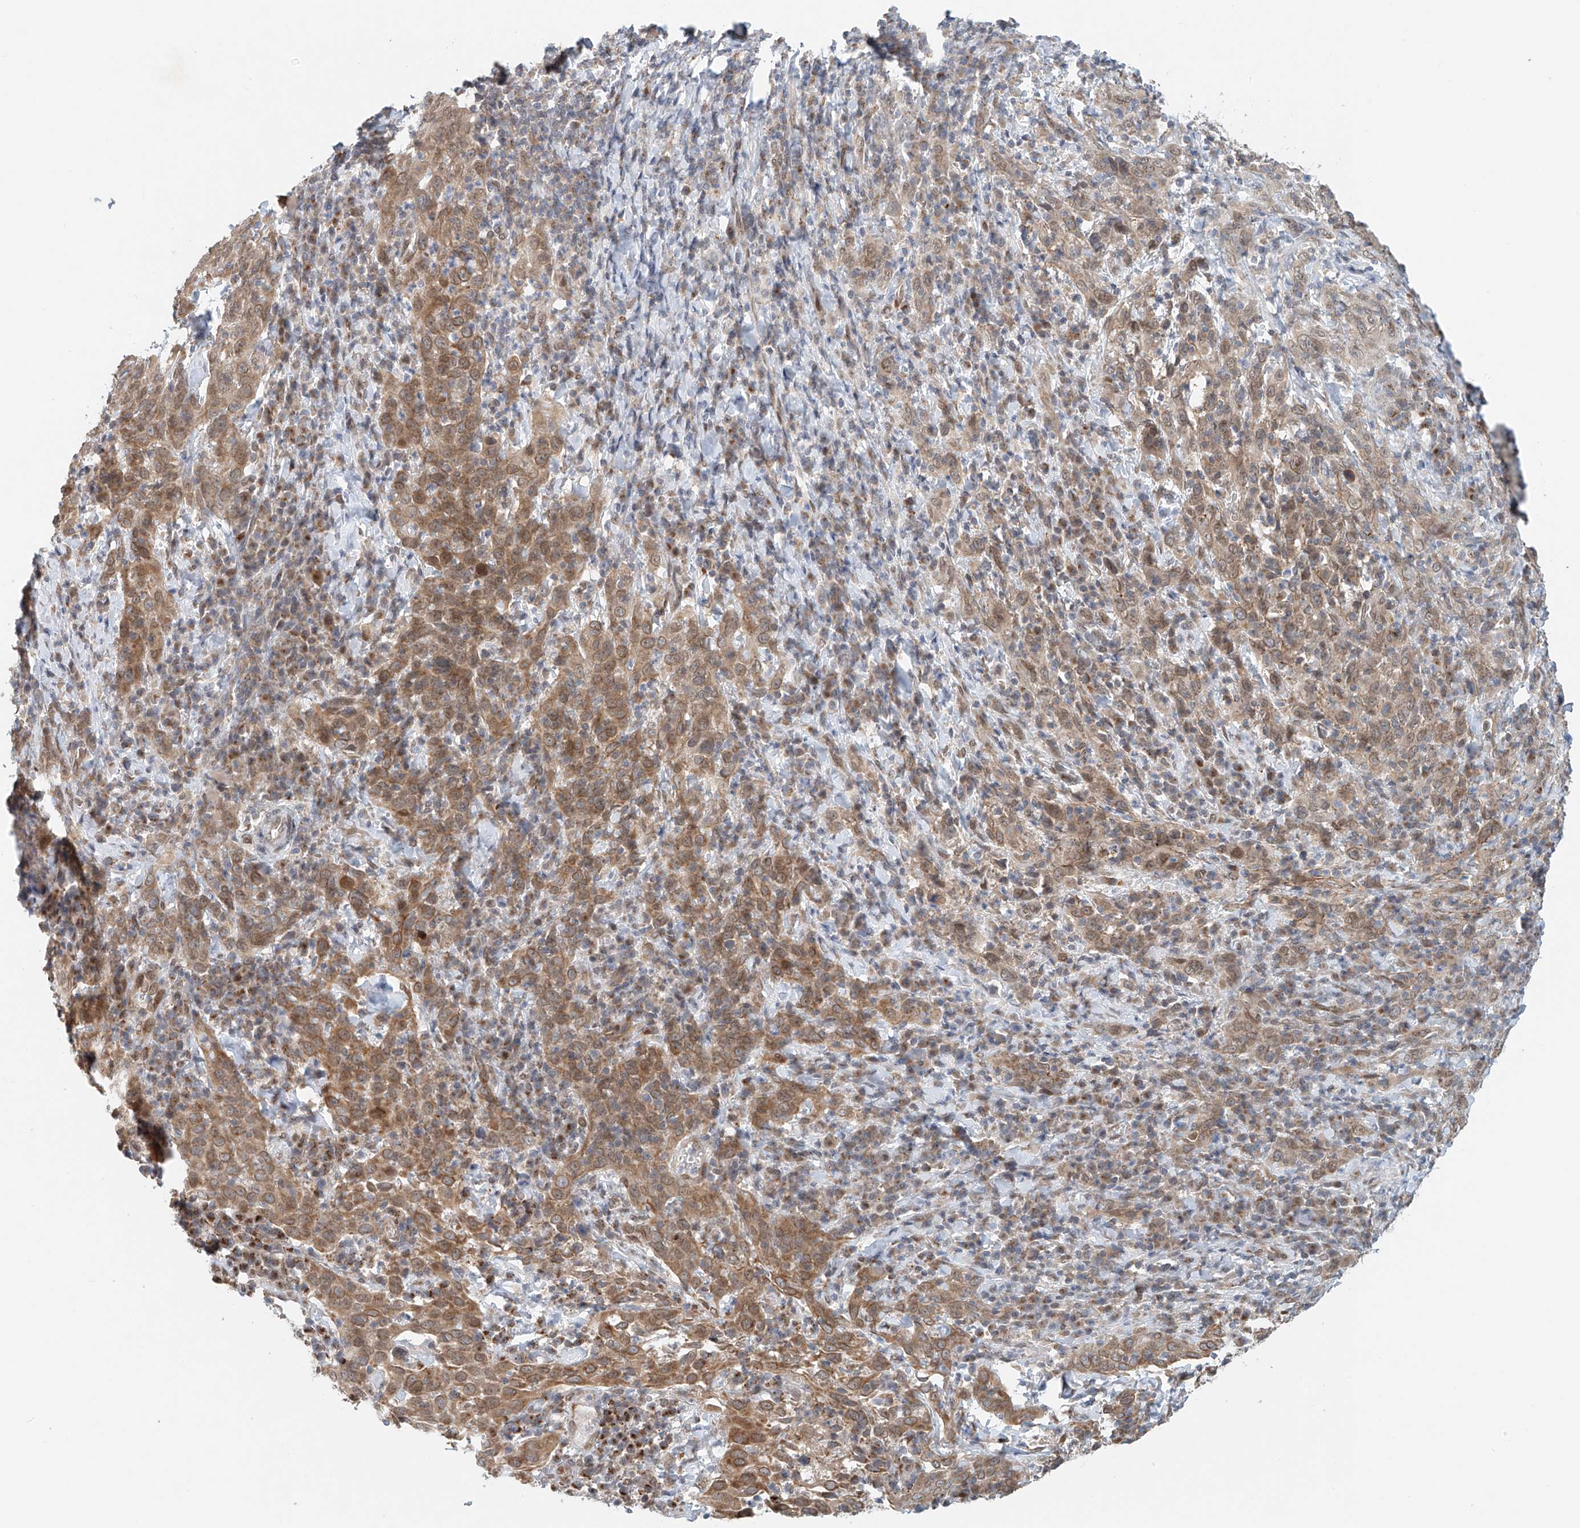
{"staining": {"intensity": "moderate", "quantity": ">75%", "location": "cytoplasmic/membranous"}, "tissue": "cervical cancer", "cell_type": "Tumor cells", "image_type": "cancer", "snomed": [{"axis": "morphology", "description": "Squamous cell carcinoma, NOS"}, {"axis": "topography", "description": "Cervix"}], "caption": "This histopathology image demonstrates immunohistochemistry staining of human cervical cancer (squamous cell carcinoma), with medium moderate cytoplasmic/membranous expression in approximately >75% of tumor cells.", "gene": "STARD9", "patient": {"sex": "female", "age": 46}}